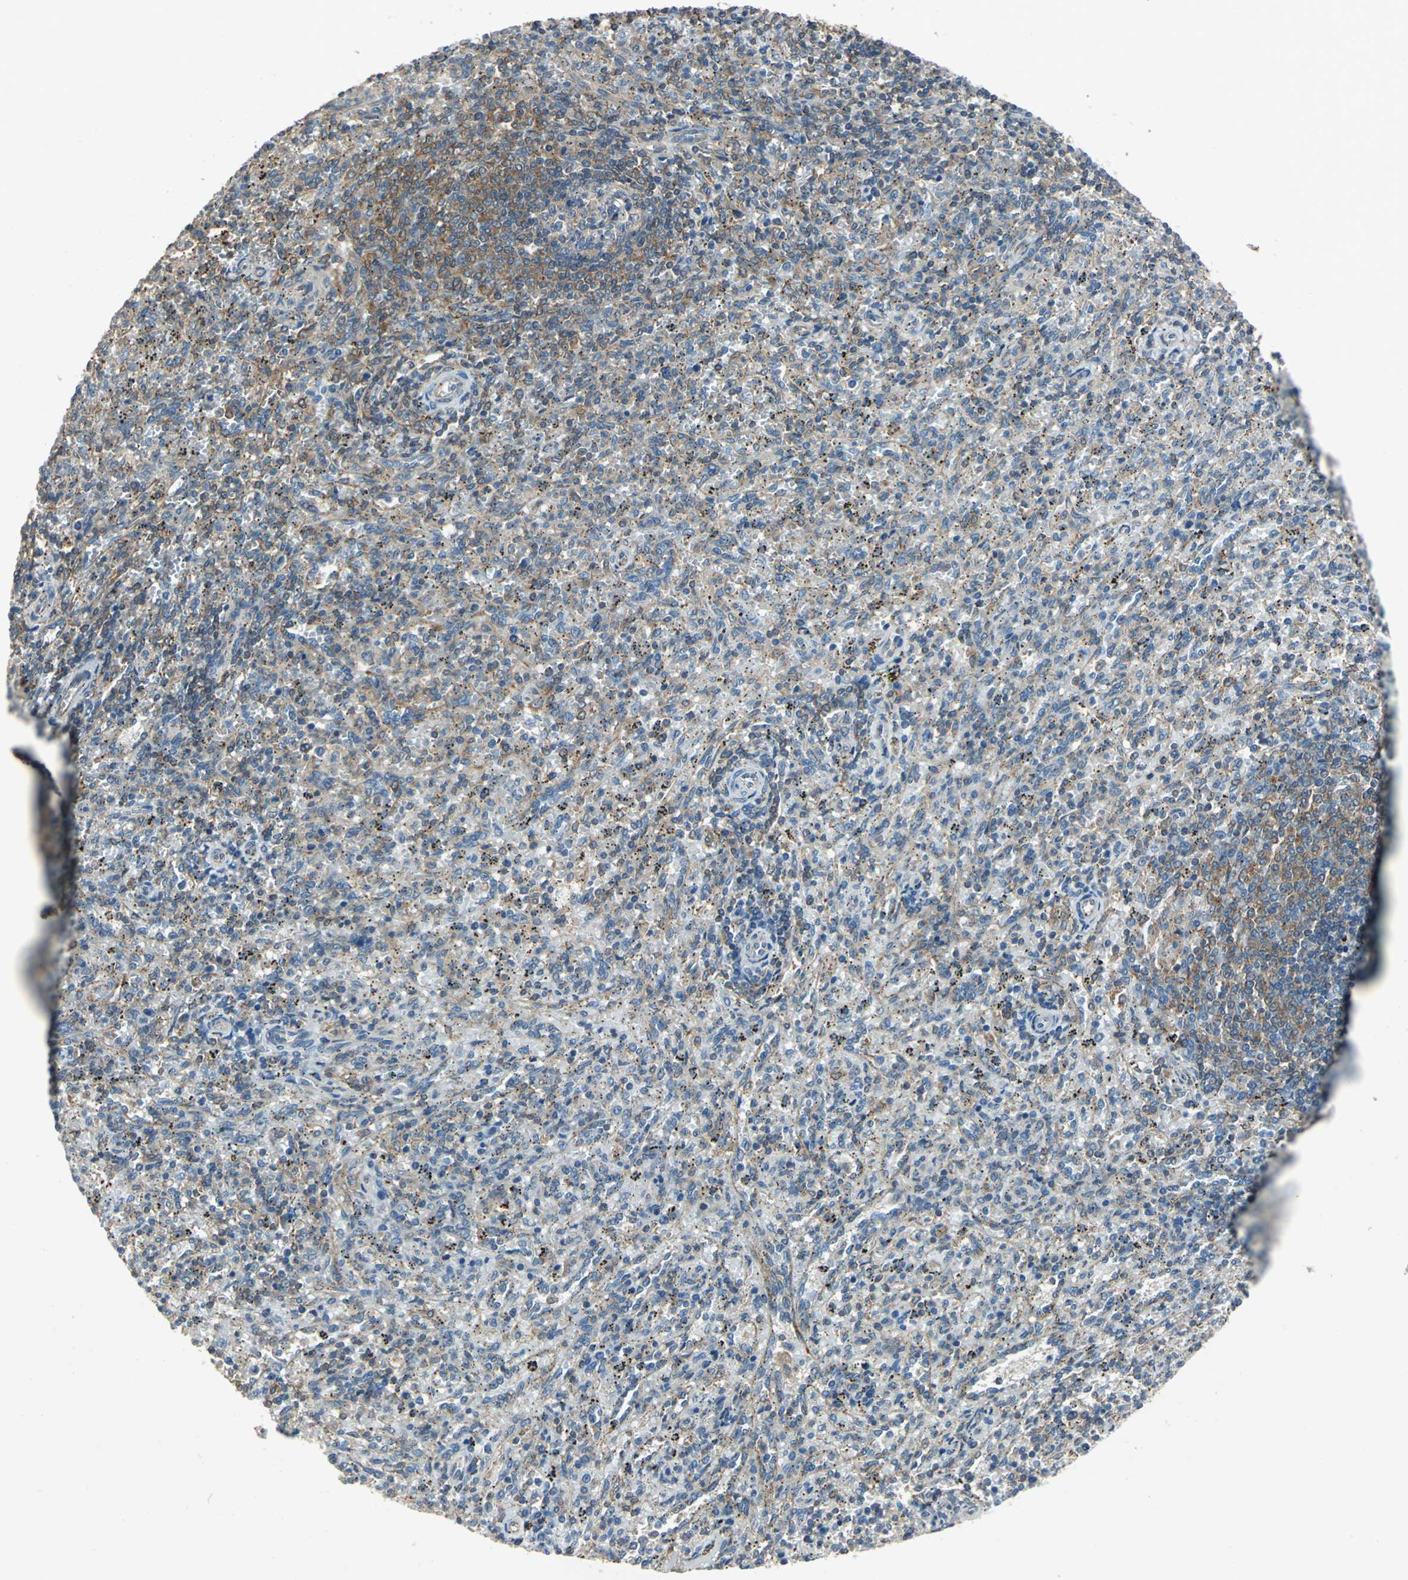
{"staining": {"intensity": "weak", "quantity": "25%-75%", "location": "cytoplasmic/membranous"}, "tissue": "spleen", "cell_type": "Cells in red pulp", "image_type": "normal", "snomed": [{"axis": "morphology", "description": "Normal tissue, NOS"}, {"axis": "topography", "description": "Spleen"}], "caption": "High-power microscopy captured an immunohistochemistry (IHC) micrograph of normal spleen, revealing weak cytoplasmic/membranous positivity in approximately 25%-75% of cells in red pulp.", "gene": "RAPGEF1", "patient": {"sex": "female", "age": 10}}